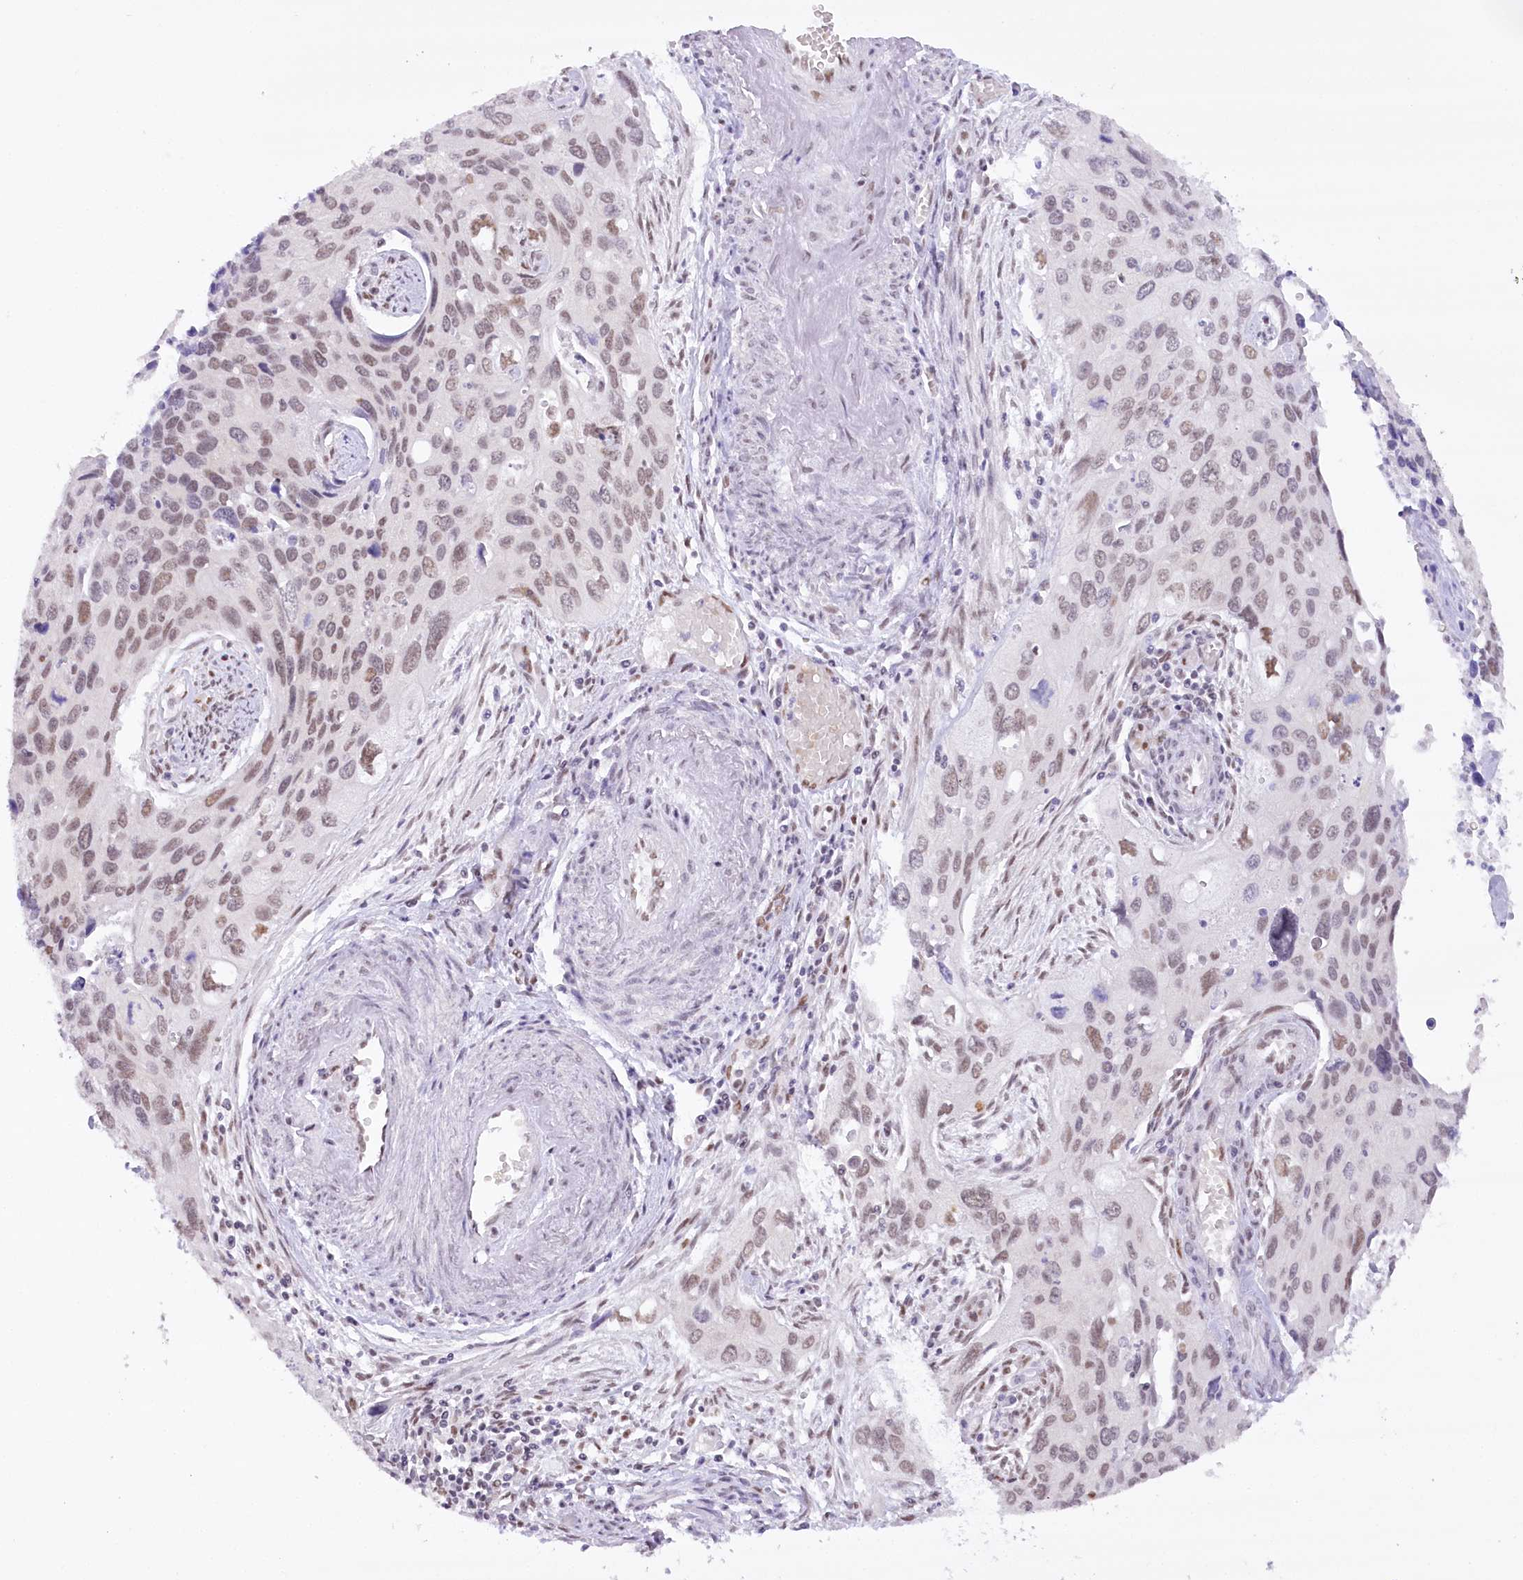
{"staining": {"intensity": "weak", "quantity": "25%-75%", "location": "nuclear"}, "tissue": "cervical cancer", "cell_type": "Tumor cells", "image_type": "cancer", "snomed": [{"axis": "morphology", "description": "Squamous cell carcinoma, NOS"}, {"axis": "topography", "description": "Cervix"}], "caption": "Brown immunohistochemical staining in human cervical cancer displays weak nuclear staining in approximately 25%-75% of tumor cells. (Brightfield microscopy of DAB IHC at high magnification).", "gene": "HNRNPA0", "patient": {"sex": "female", "age": 55}}